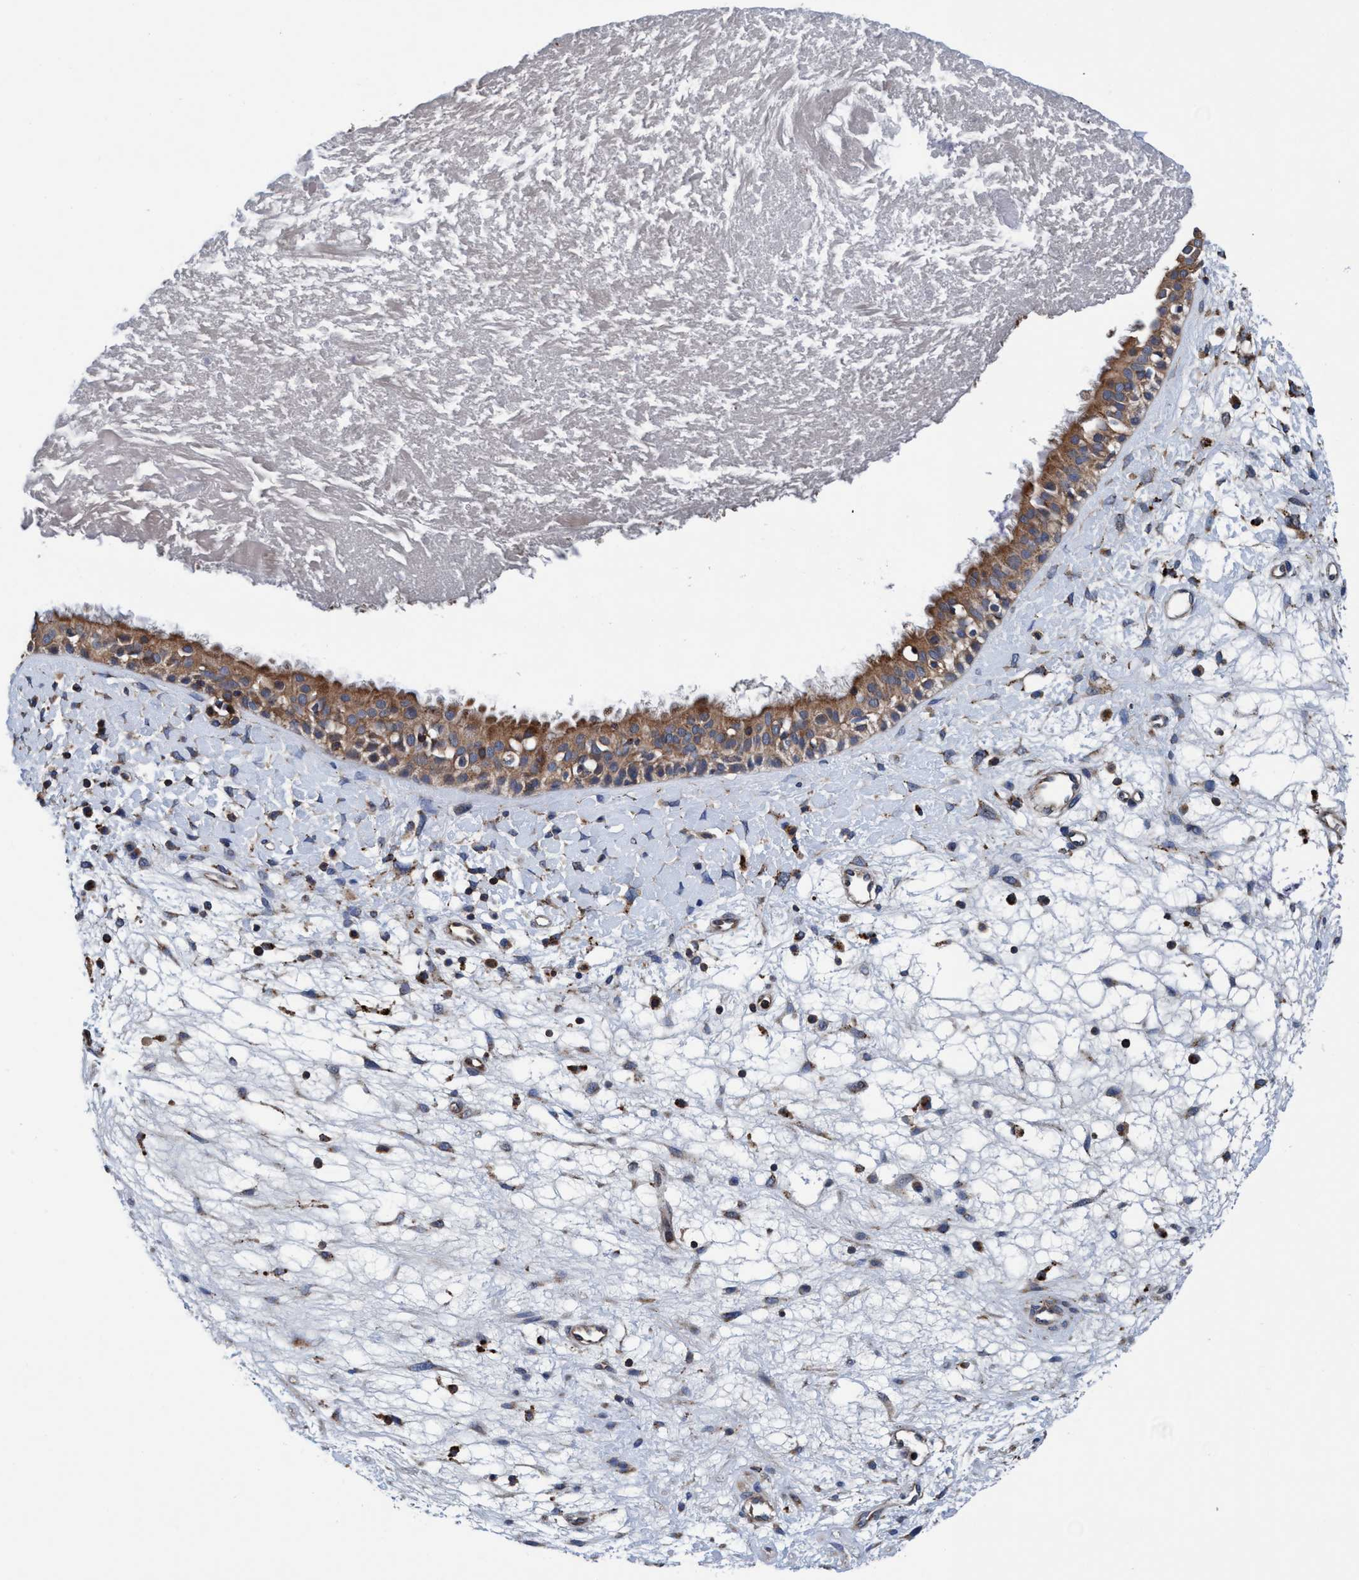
{"staining": {"intensity": "moderate", "quantity": ">75%", "location": "cytoplasmic/membranous"}, "tissue": "nasopharynx", "cell_type": "Respiratory epithelial cells", "image_type": "normal", "snomed": [{"axis": "morphology", "description": "Normal tissue, NOS"}, {"axis": "topography", "description": "Nasopharynx"}], "caption": "IHC staining of normal nasopharynx, which exhibits medium levels of moderate cytoplasmic/membranous positivity in approximately >75% of respiratory epithelial cells indicating moderate cytoplasmic/membranous protein expression. The staining was performed using DAB (3,3'-diaminobenzidine) (brown) for protein detection and nuclei were counterstained in hematoxylin (blue).", "gene": "ENDOG", "patient": {"sex": "male", "age": 22}}